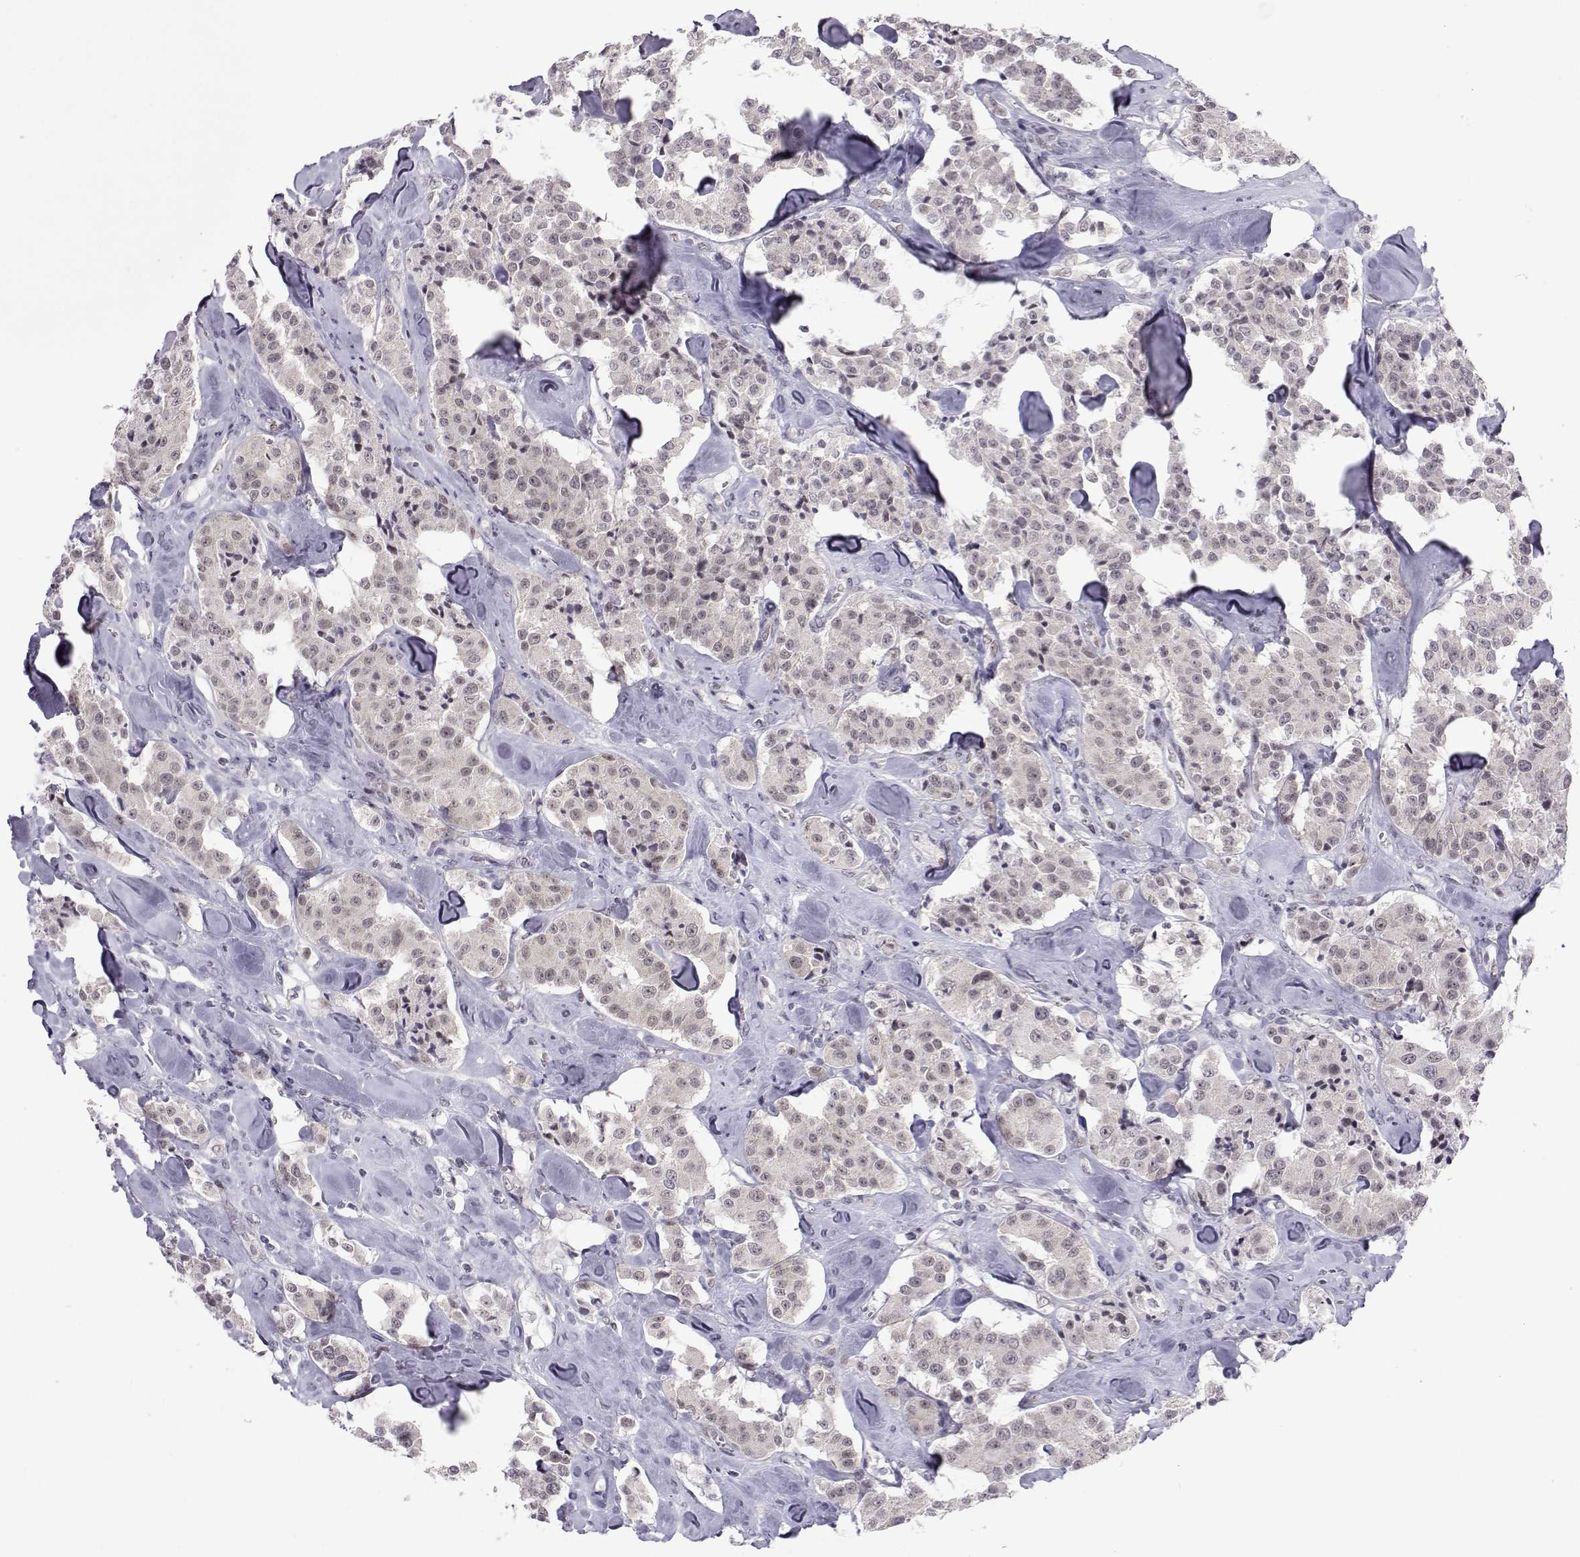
{"staining": {"intensity": "negative", "quantity": "none", "location": "none"}, "tissue": "carcinoid", "cell_type": "Tumor cells", "image_type": "cancer", "snomed": [{"axis": "morphology", "description": "Carcinoid, malignant, NOS"}, {"axis": "topography", "description": "Pancreas"}], "caption": "DAB immunohistochemical staining of carcinoid (malignant) exhibits no significant staining in tumor cells.", "gene": "SIX6", "patient": {"sex": "male", "age": 41}}